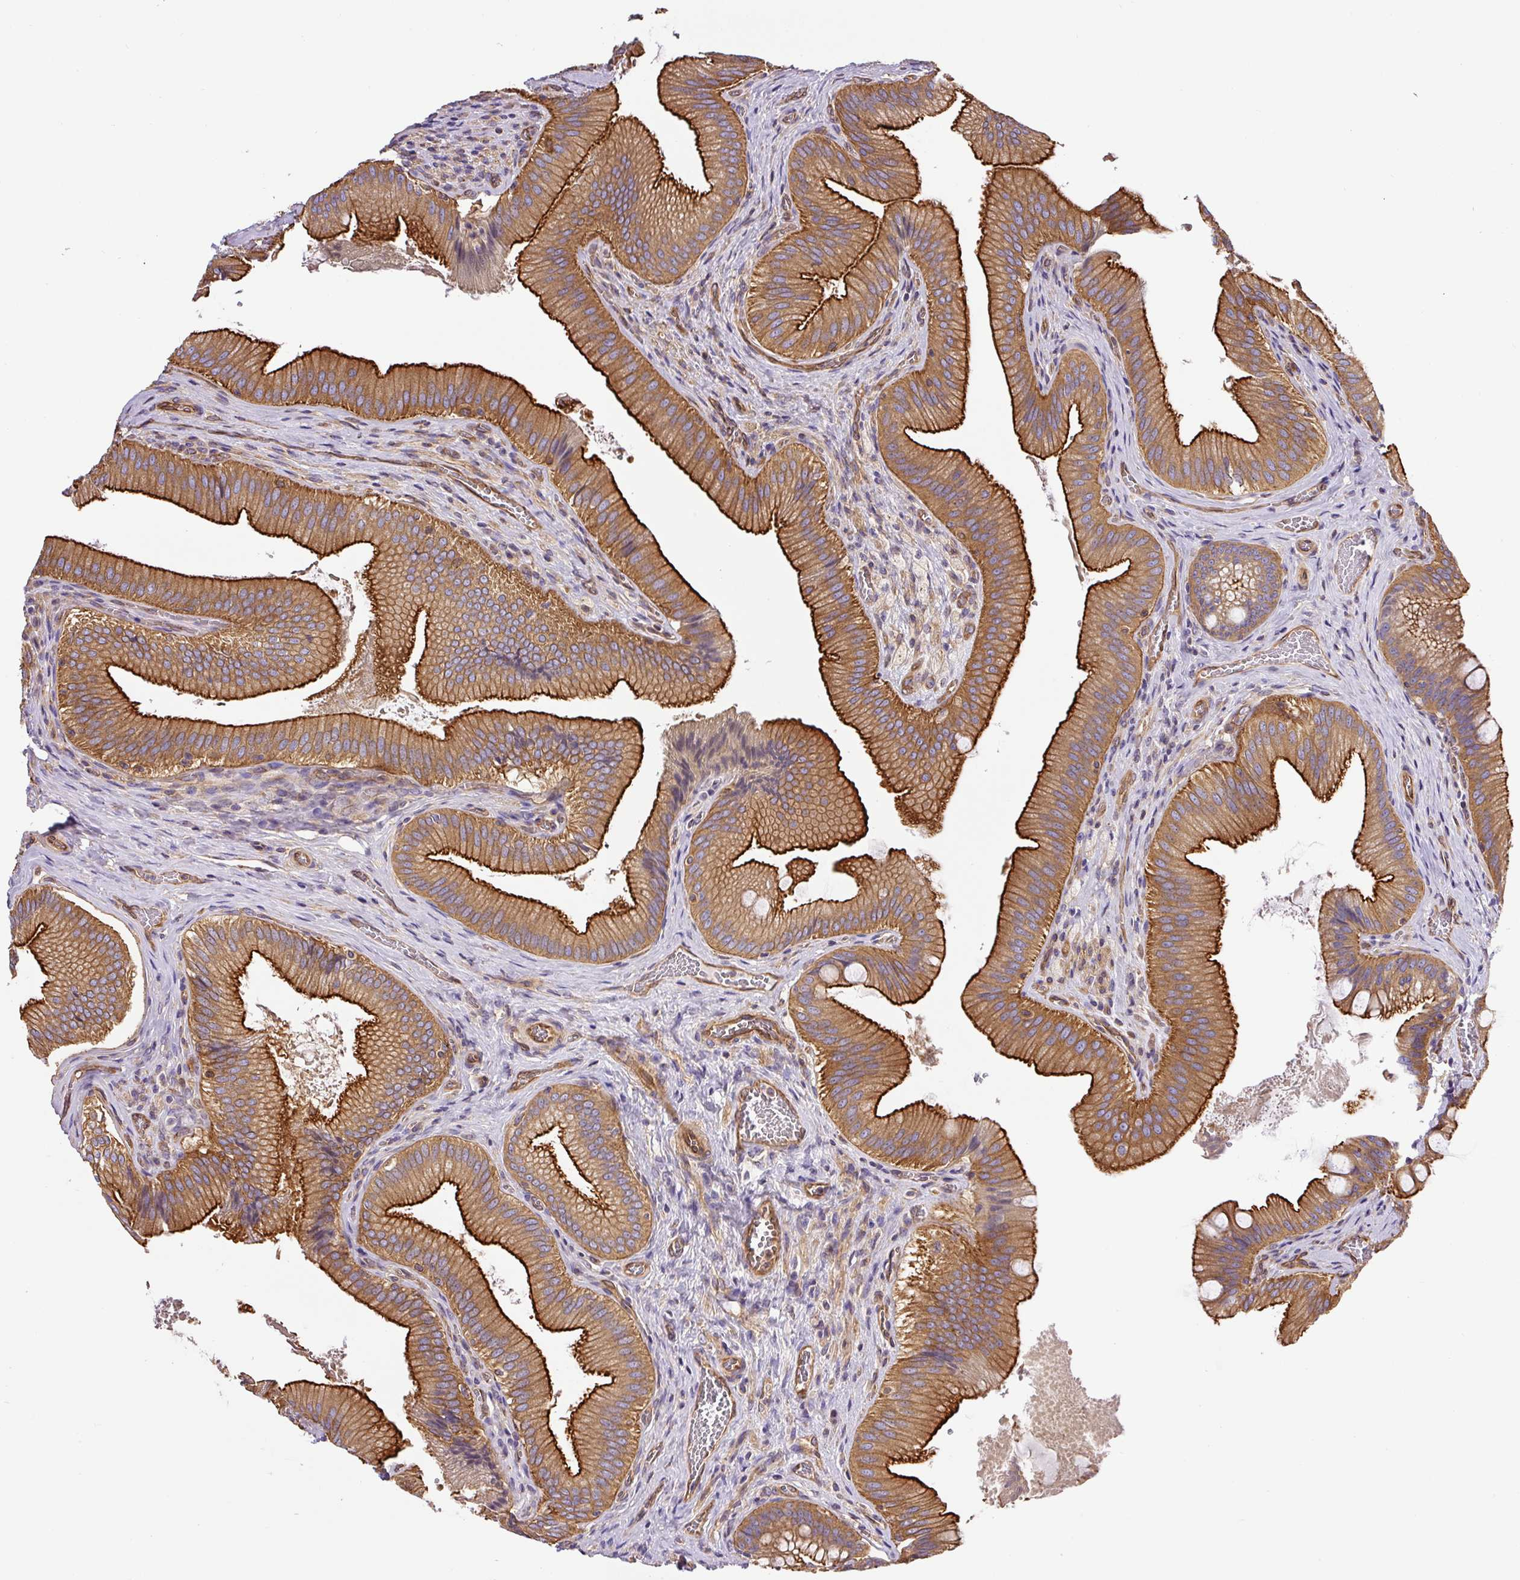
{"staining": {"intensity": "strong", "quantity": ">75%", "location": "cytoplasmic/membranous"}, "tissue": "gallbladder", "cell_type": "Glandular cells", "image_type": "normal", "snomed": [{"axis": "morphology", "description": "Normal tissue, NOS"}, {"axis": "topography", "description": "Gallbladder"}], "caption": "Protein analysis of benign gallbladder shows strong cytoplasmic/membranous expression in approximately >75% of glandular cells.", "gene": "DCTN1", "patient": {"sex": "male", "age": 17}}